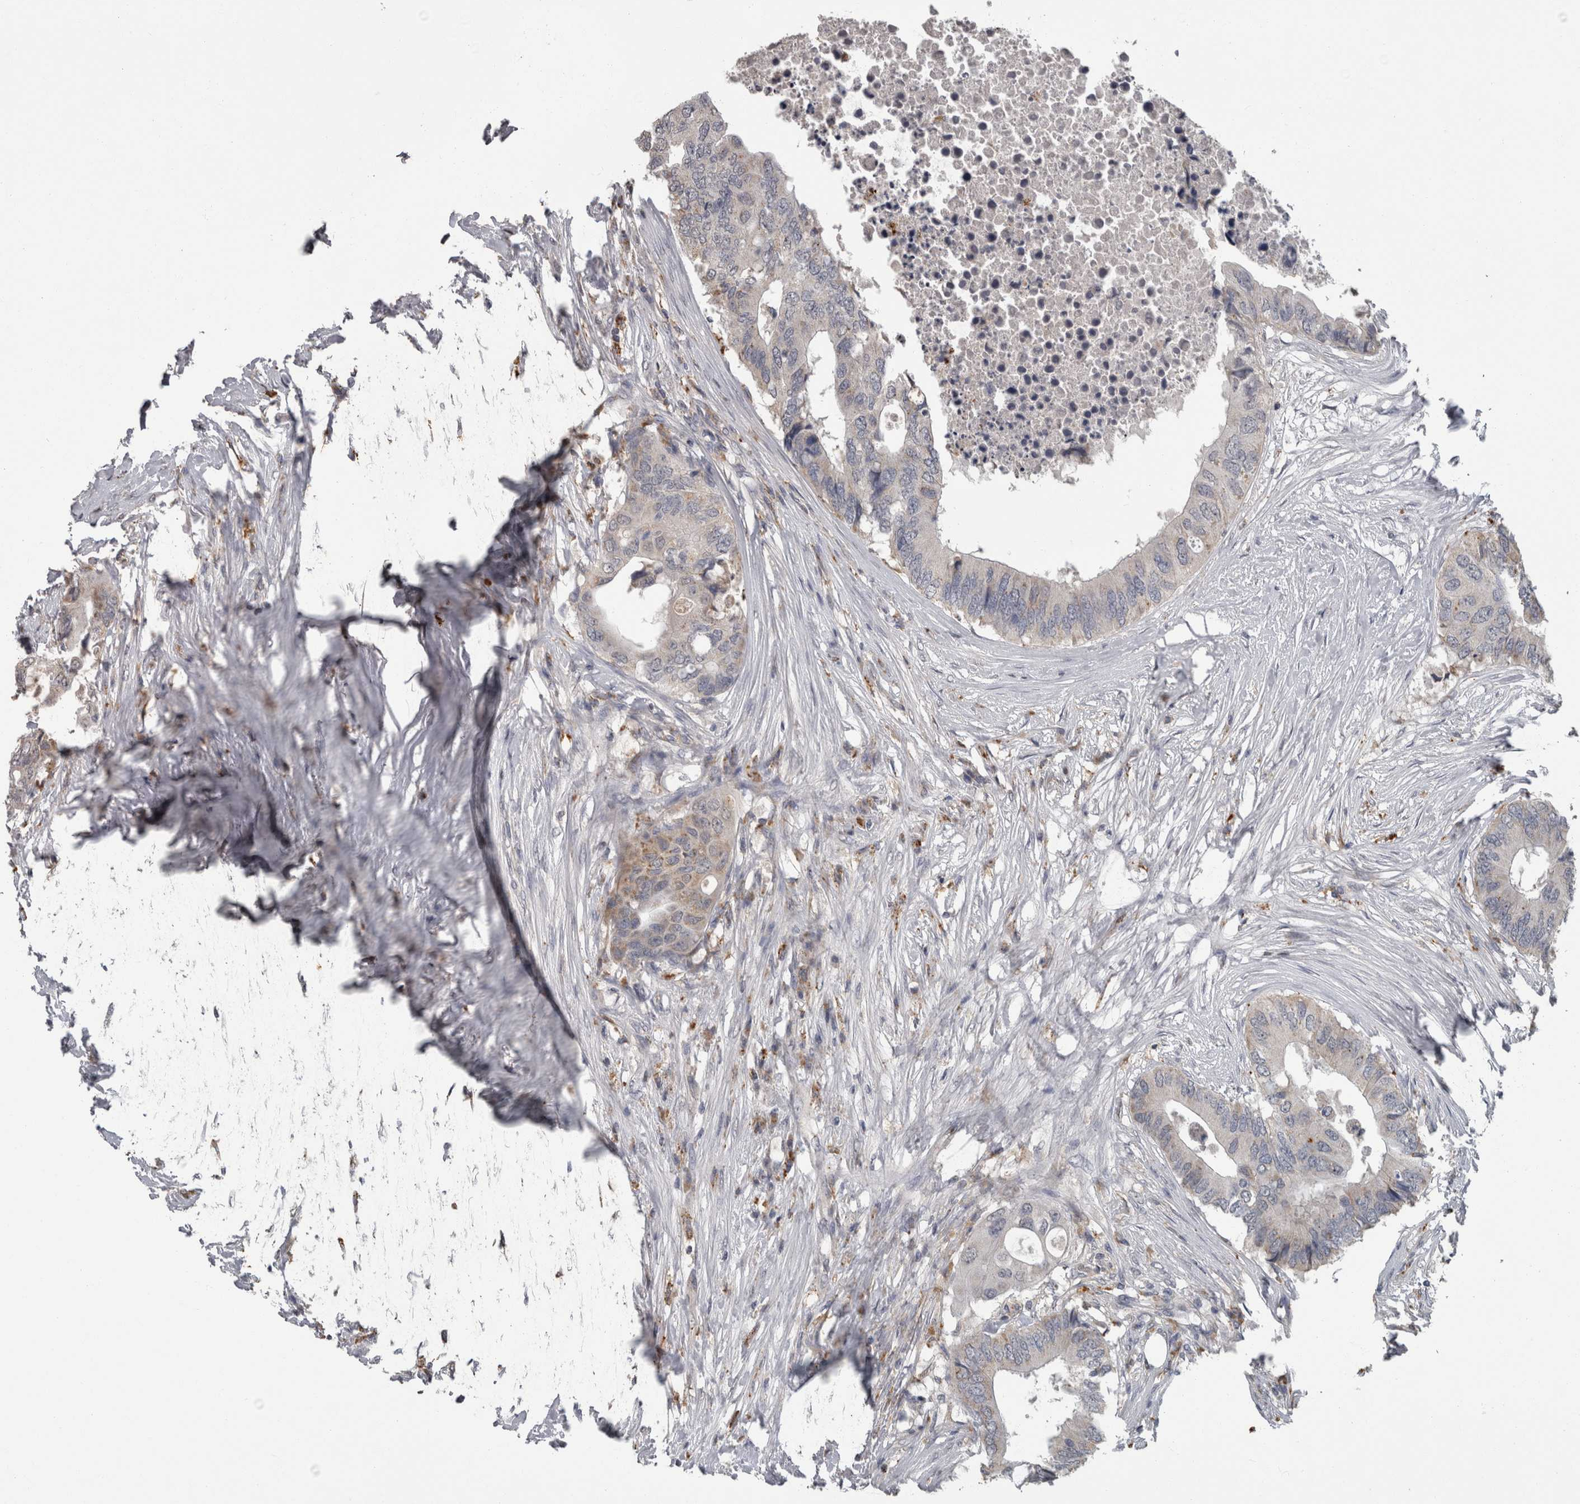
{"staining": {"intensity": "weak", "quantity": "<25%", "location": "cytoplasmic/membranous"}, "tissue": "colorectal cancer", "cell_type": "Tumor cells", "image_type": "cancer", "snomed": [{"axis": "morphology", "description": "Adenocarcinoma, NOS"}, {"axis": "topography", "description": "Colon"}], "caption": "Colorectal cancer (adenocarcinoma) was stained to show a protein in brown. There is no significant expression in tumor cells.", "gene": "NAAA", "patient": {"sex": "male", "age": 71}}